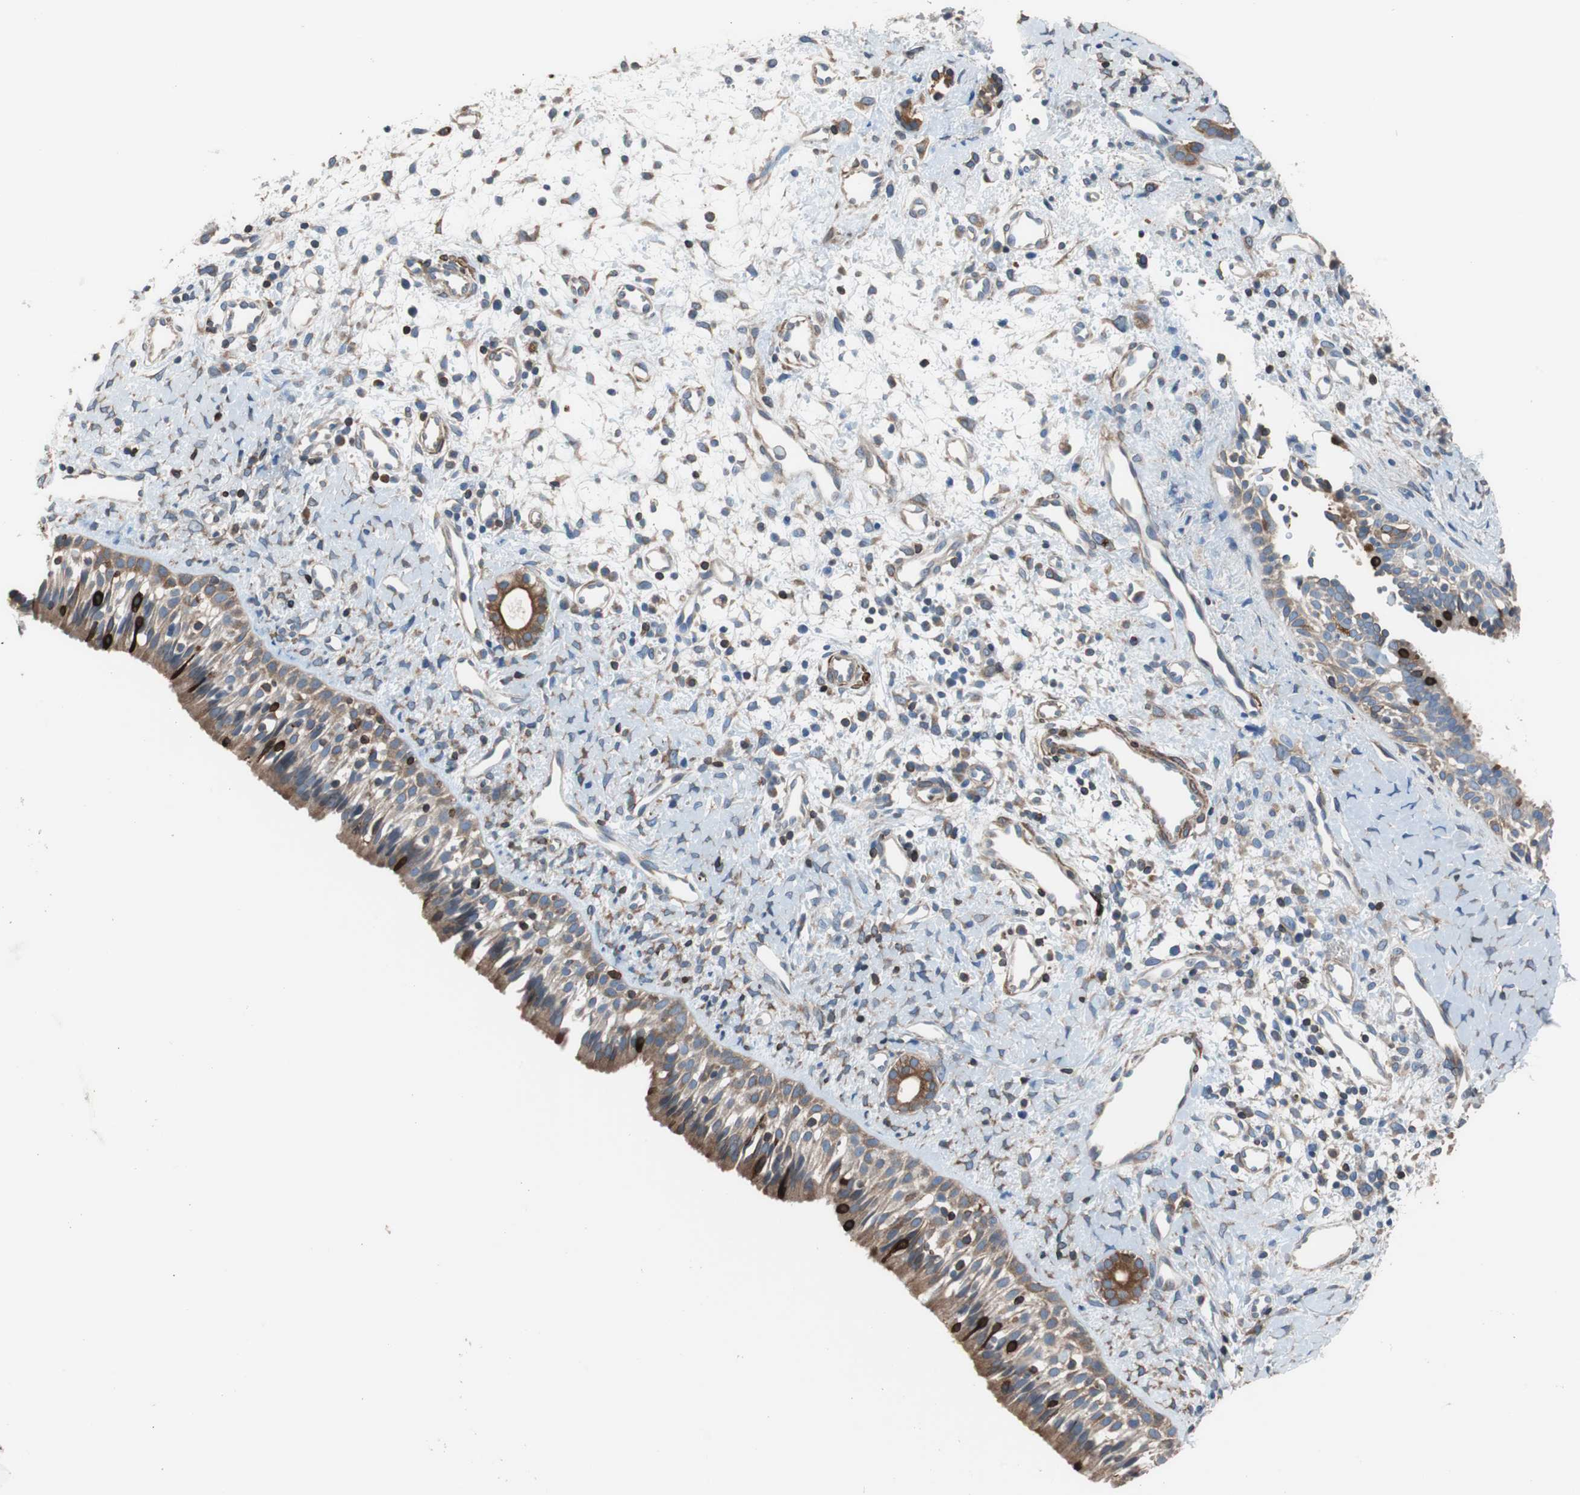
{"staining": {"intensity": "moderate", "quantity": ">75%", "location": "cytoplasmic/membranous"}, "tissue": "nasopharynx", "cell_type": "Respiratory epithelial cells", "image_type": "normal", "snomed": [{"axis": "morphology", "description": "Normal tissue, NOS"}, {"axis": "topography", "description": "Nasopharynx"}], "caption": "Nasopharynx stained for a protein (brown) exhibits moderate cytoplasmic/membranous positive positivity in approximately >75% of respiratory epithelial cells.", "gene": "PBXIP1", "patient": {"sex": "male", "age": 22}}